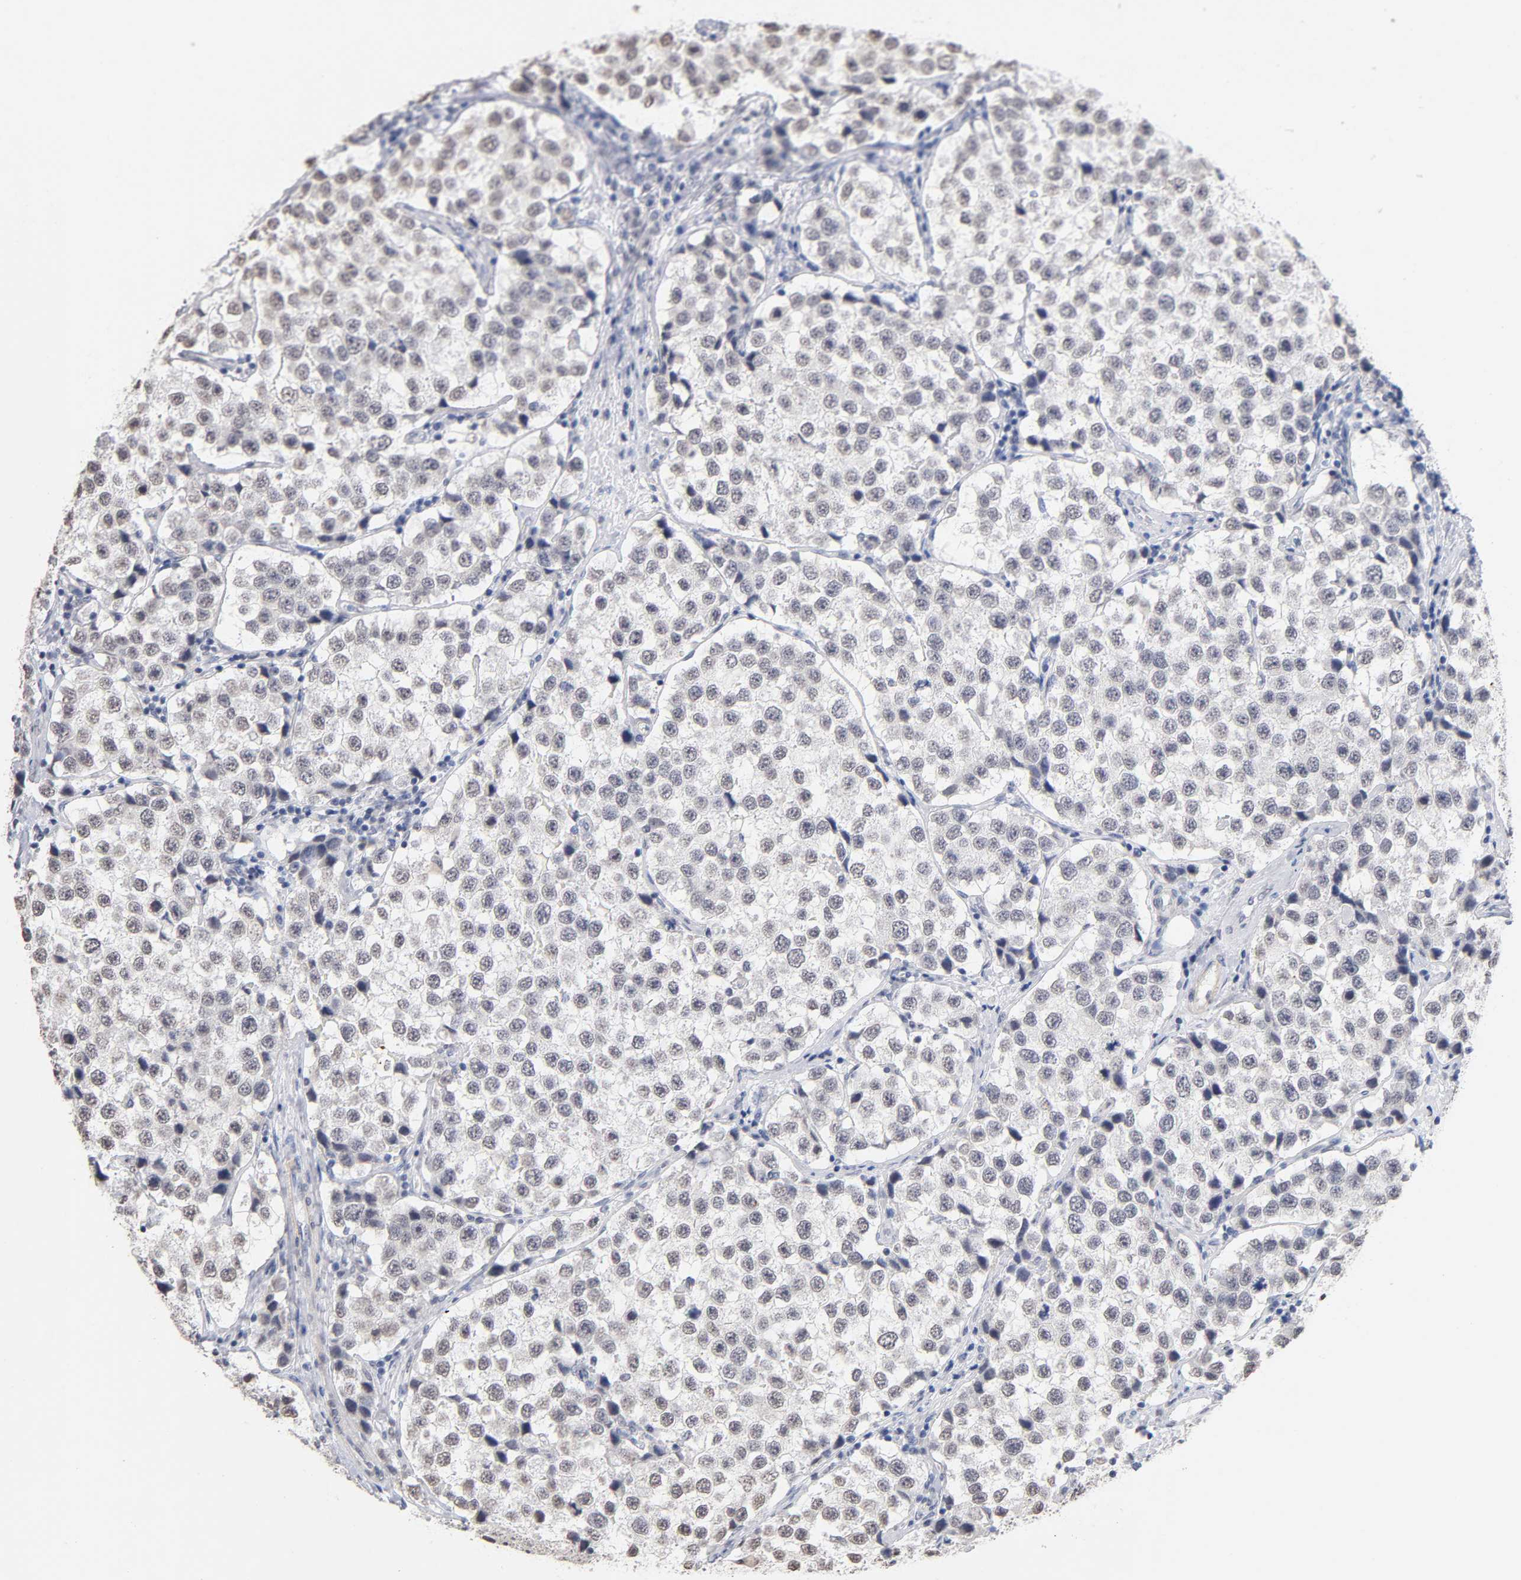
{"staining": {"intensity": "weak", "quantity": "25%-75%", "location": "nuclear"}, "tissue": "testis cancer", "cell_type": "Tumor cells", "image_type": "cancer", "snomed": [{"axis": "morphology", "description": "Seminoma, NOS"}, {"axis": "topography", "description": "Testis"}], "caption": "Immunohistochemical staining of human testis cancer (seminoma) displays low levels of weak nuclear expression in approximately 25%-75% of tumor cells.", "gene": "CRABP2", "patient": {"sex": "male", "age": 39}}